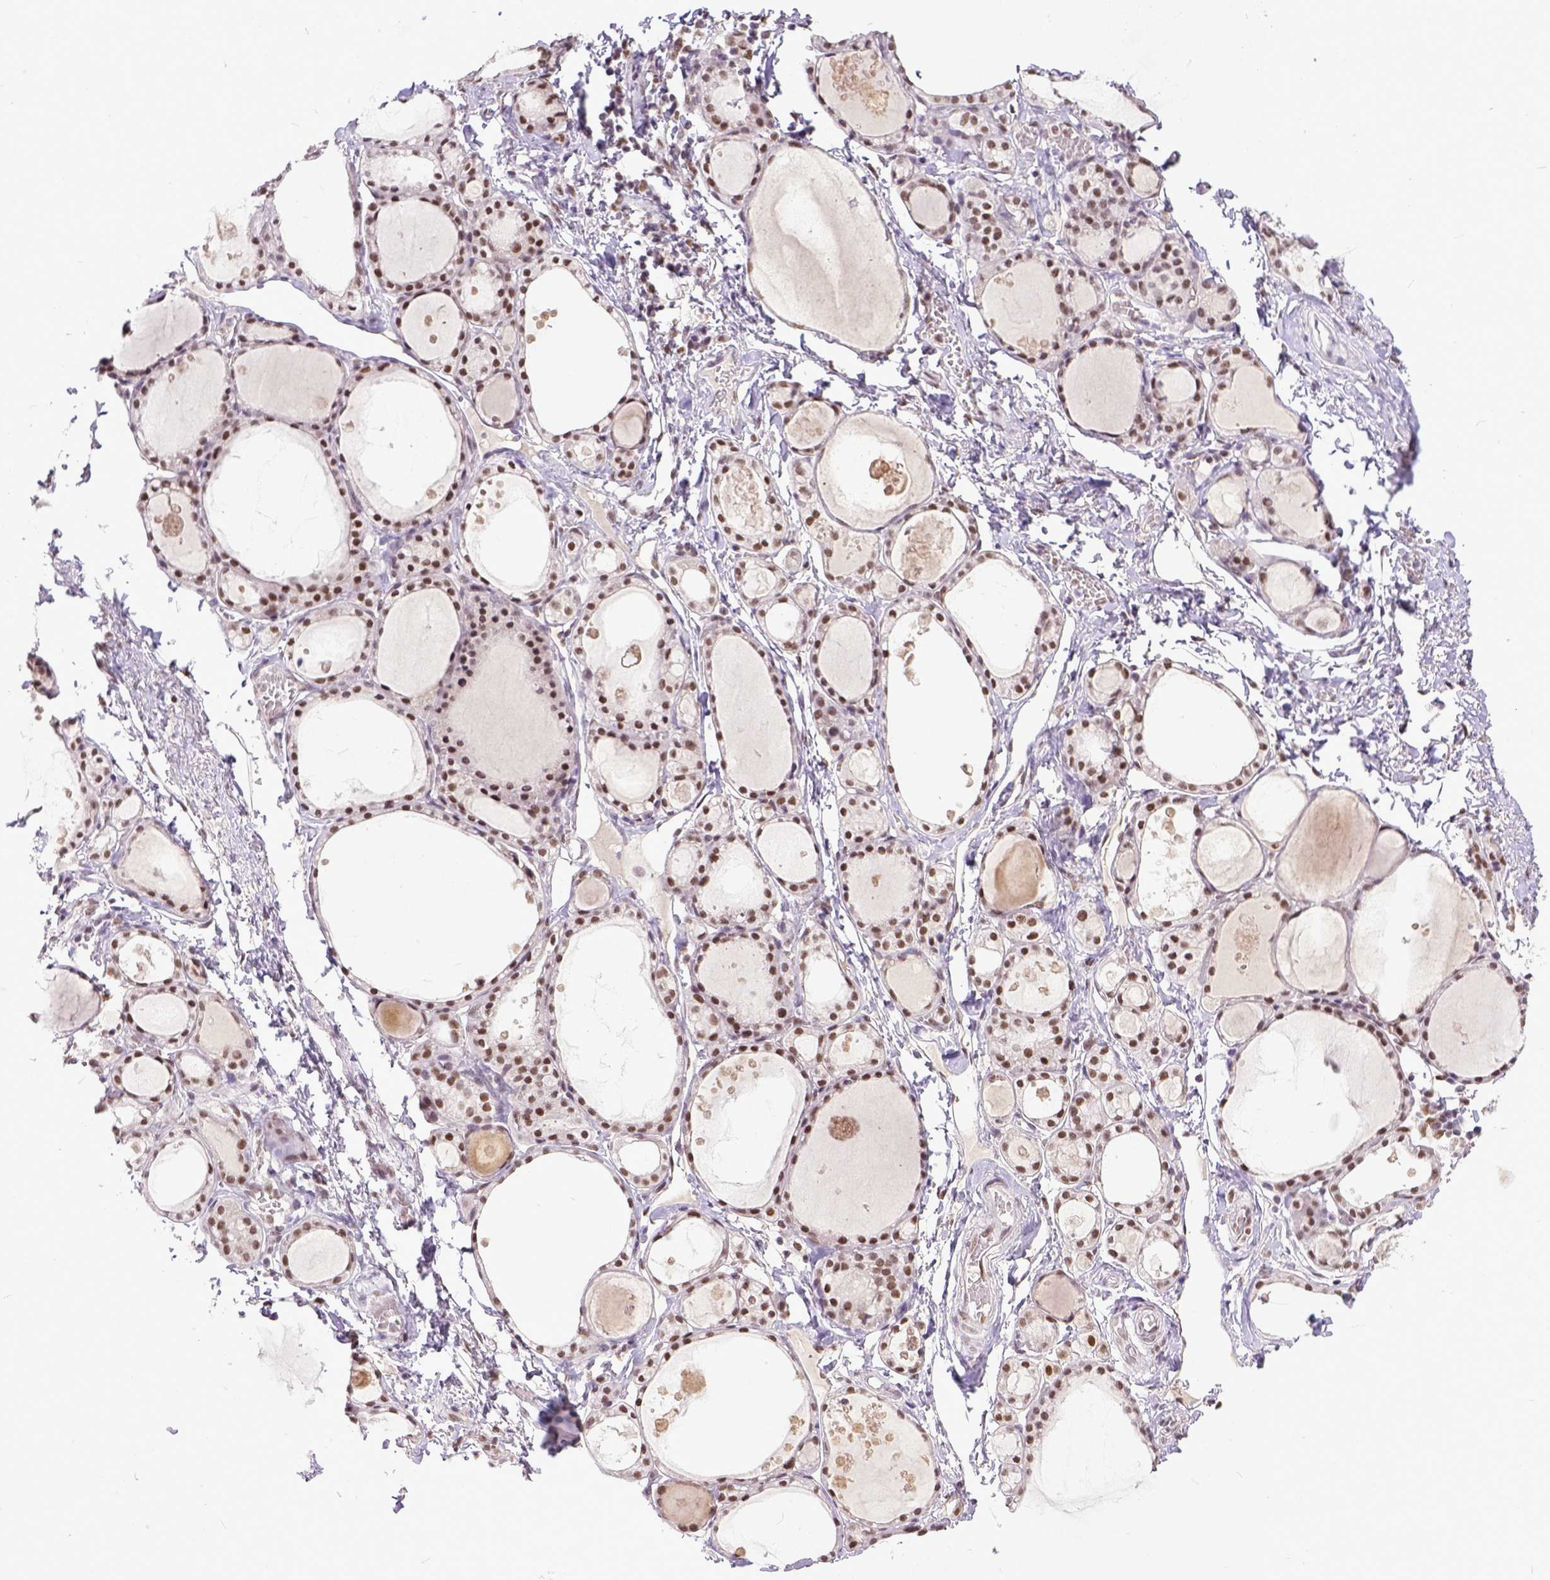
{"staining": {"intensity": "strong", "quantity": ">75%", "location": "nuclear"}, "tissue": "thyroid gland", "cell_type": "Glandular cells", "image_type": "normal", "snomed": [{"axis": "morphology", "description": "Normal tissue, NOS"}, {"axis": "topography", "description": "Thyroid gland"}], "caption": "IHC of benign thyroid gland demonstrates high levels of strong nuclear staining in about >75% of glandular cells. The protein of interest is stained brown, and the nuclei are stained in blue (DAB IHC with brightfield microscopy, high magnification).", "gene": "ERCC1", "patient": {"sex": "male", "age": 68}}